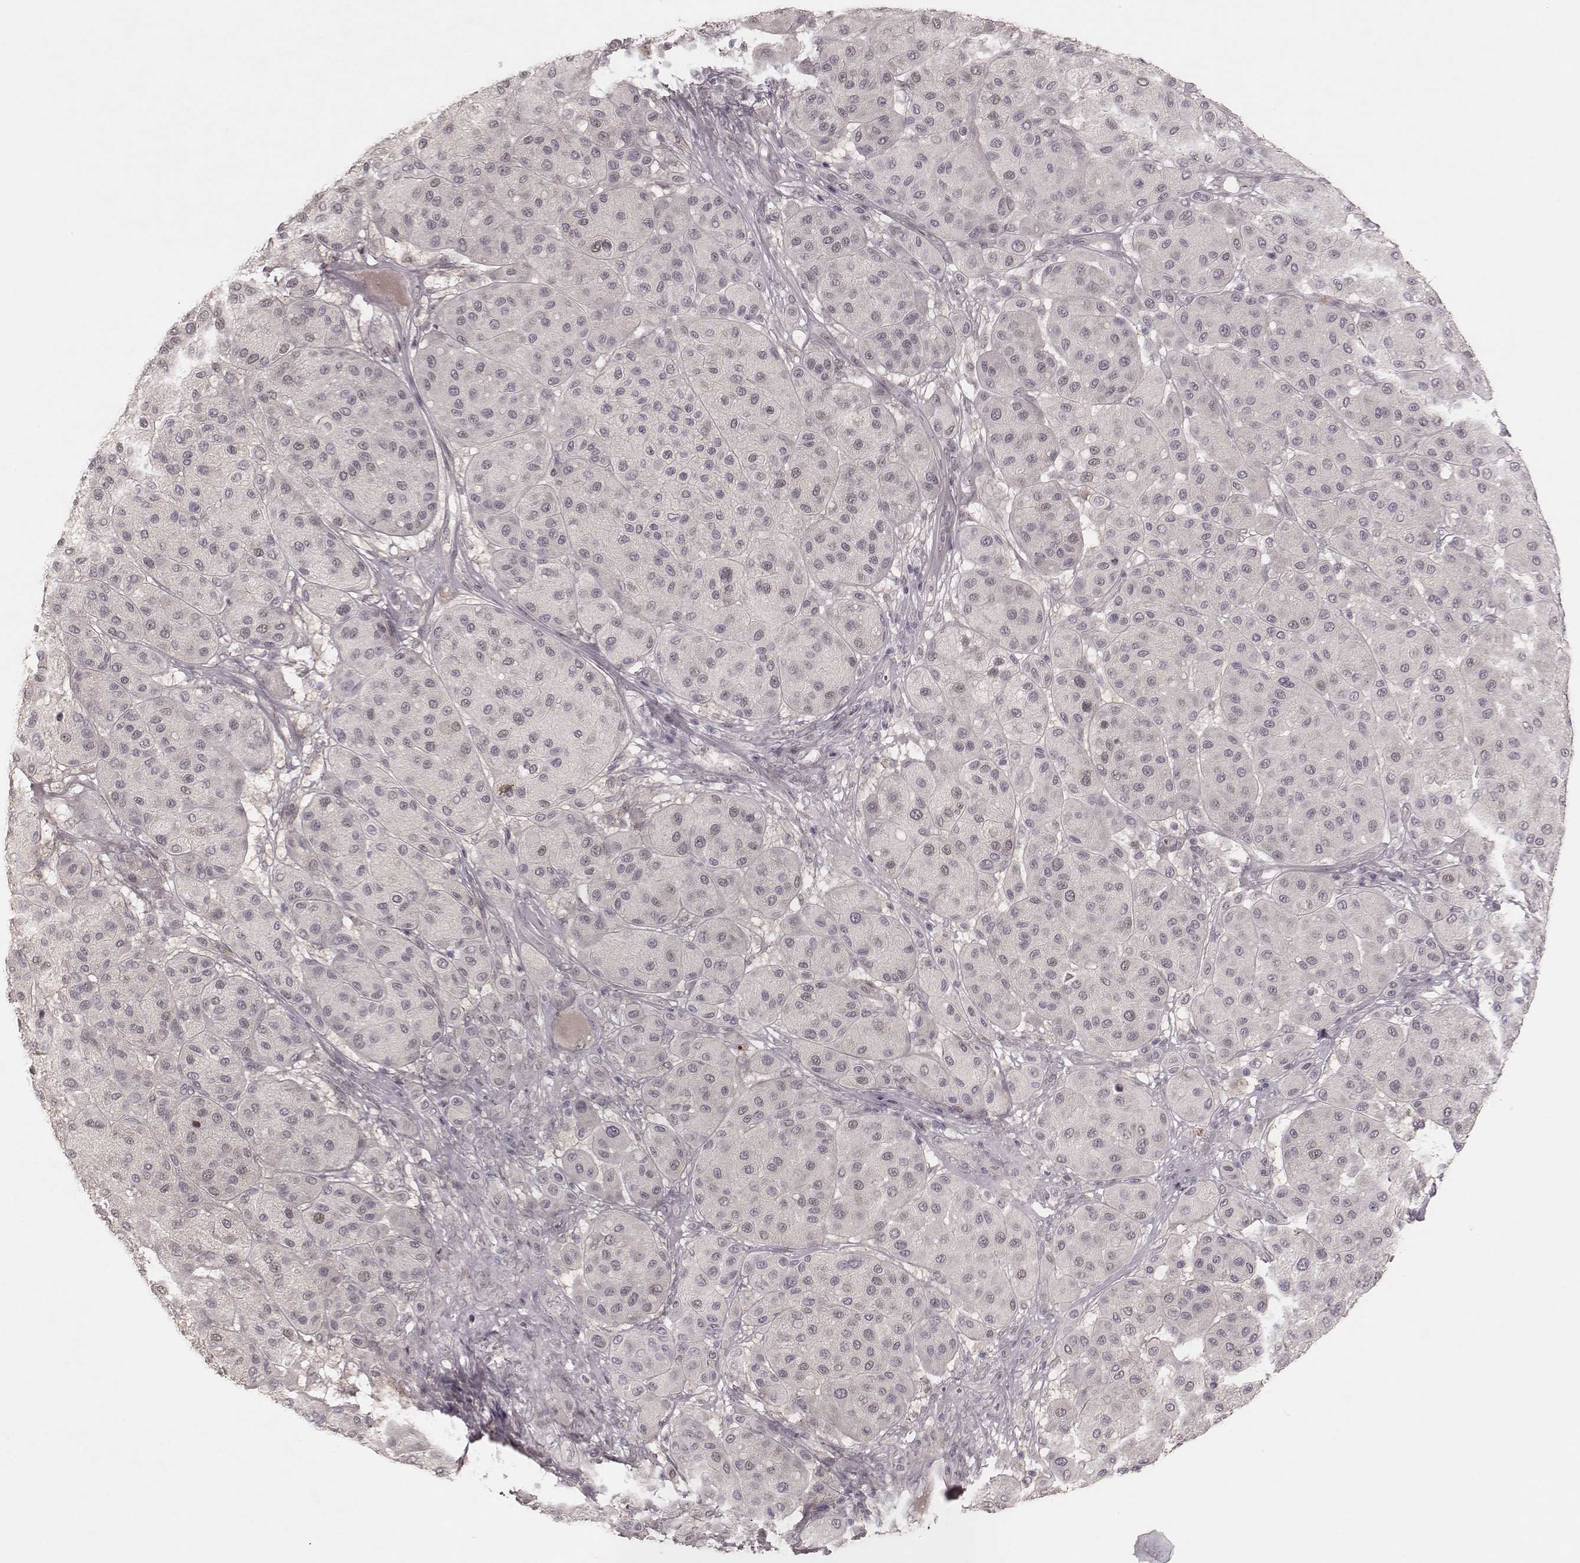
{"staining": {"intensity": "negative", "quantity": "none", "location": "none"}, "tissue": "melanoma", "cell_type": "Tumor cells", "image_type": "cancer", "snomed": [{"axis": "morphology", "description": "Malignant melanoma, Metastatic site"}, {"axis": "topography", "description": "Smooth muscle"}], "caption": "Tumor cells show no significant protein expression in melanoma.", "gene": "FAM13B", "patient": {"sex": "male", "age": 41}}